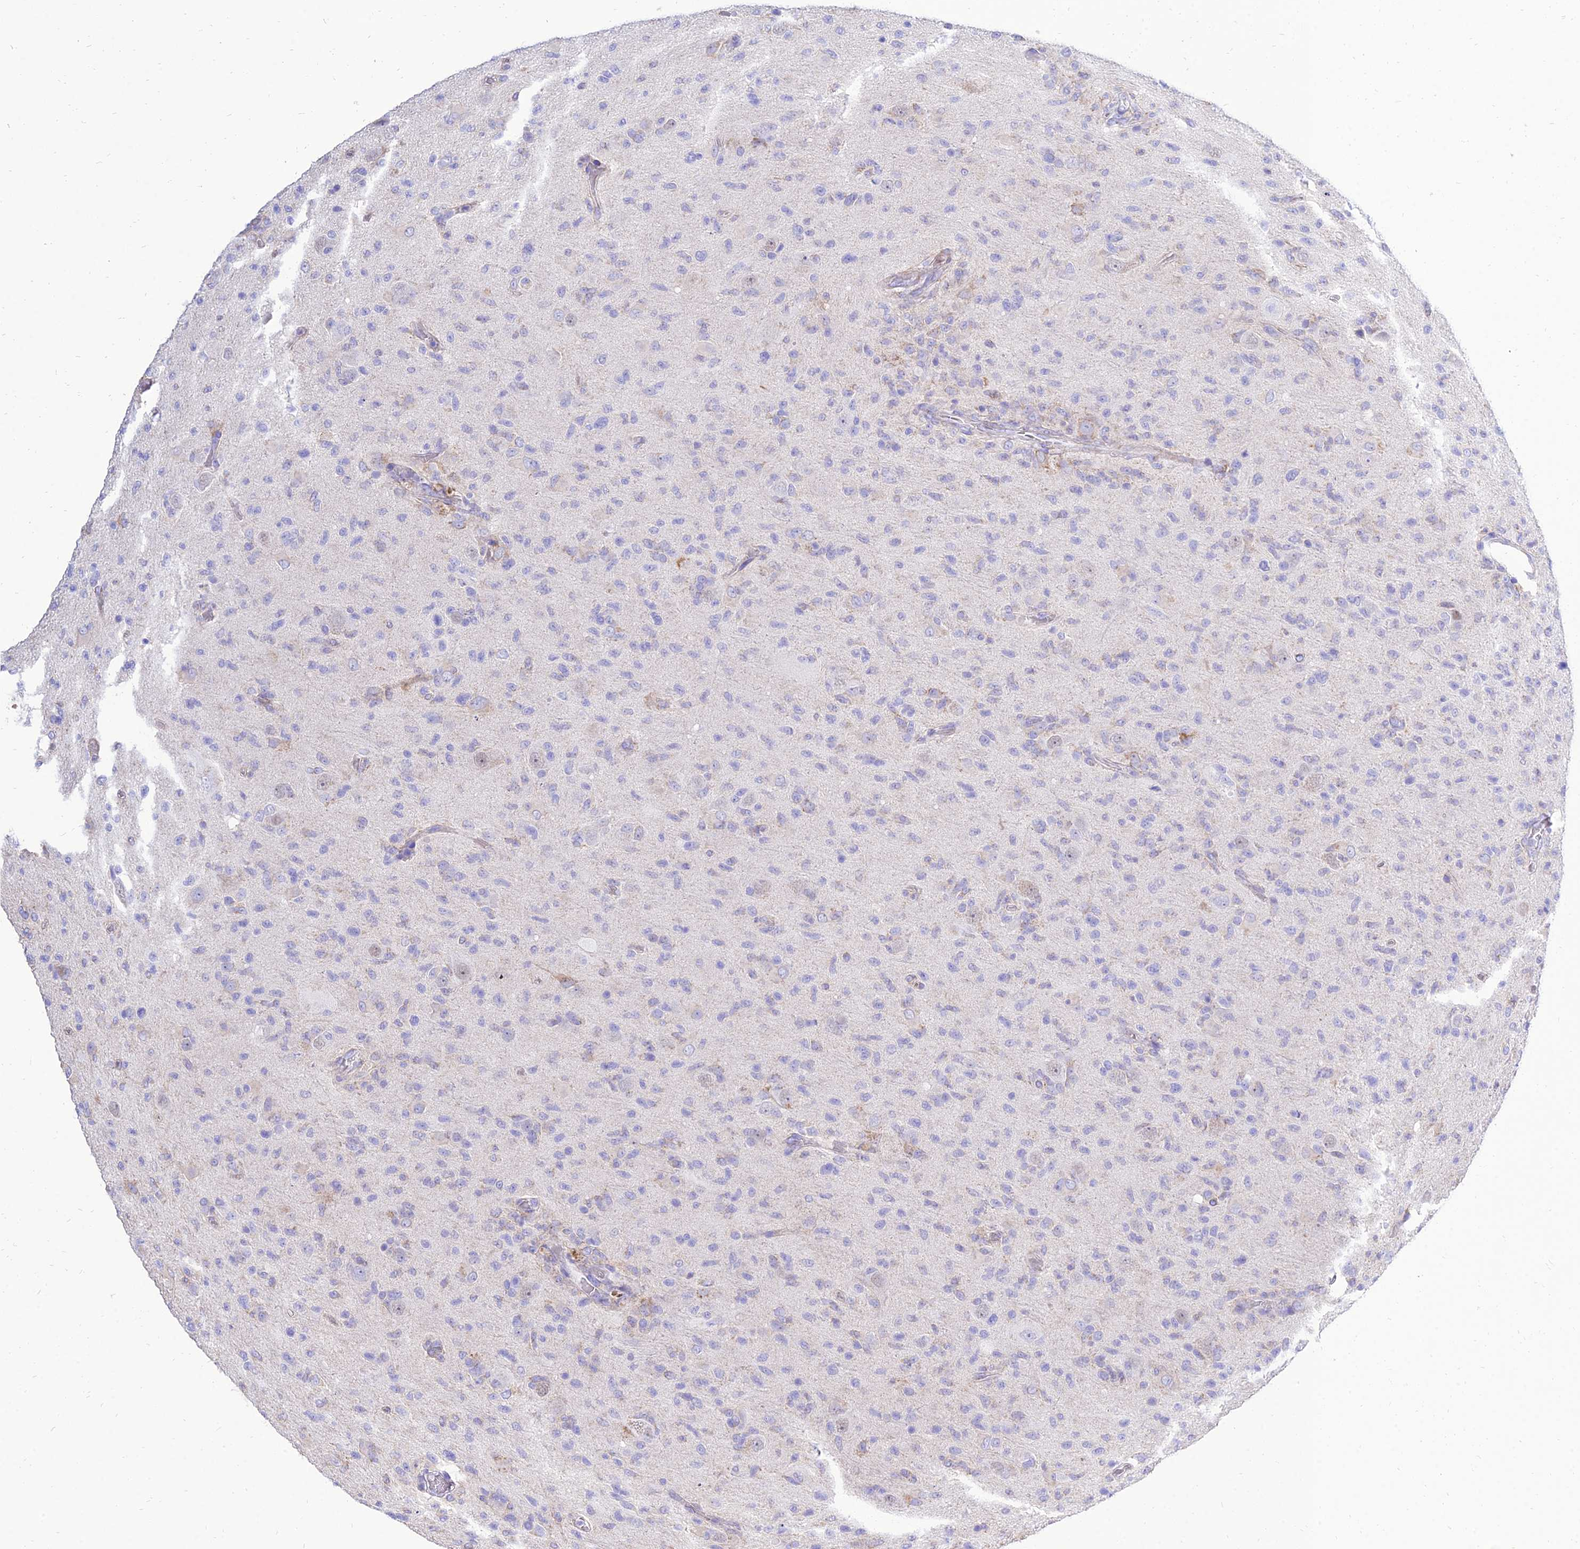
{"staining": {"intensity": "negative", "quantity": "none", "location": "none"}, "tissue": "glioma", "cell_type": "Tumor cells", "image_type": "cancer", "snomed": [{"axis": "morphology", "description": "Glioma, malignant, High grade"}, {"axis": "topography", "description": "Brain"}], "caption": "DAB (3,3'-diaminobenzidine) immunohistochemical staining of human malignant glioma (high-grade) displays no significant staining in tumor cells.", "gene": "PKN3", "patient": {"sex": "female", "age": 57}}